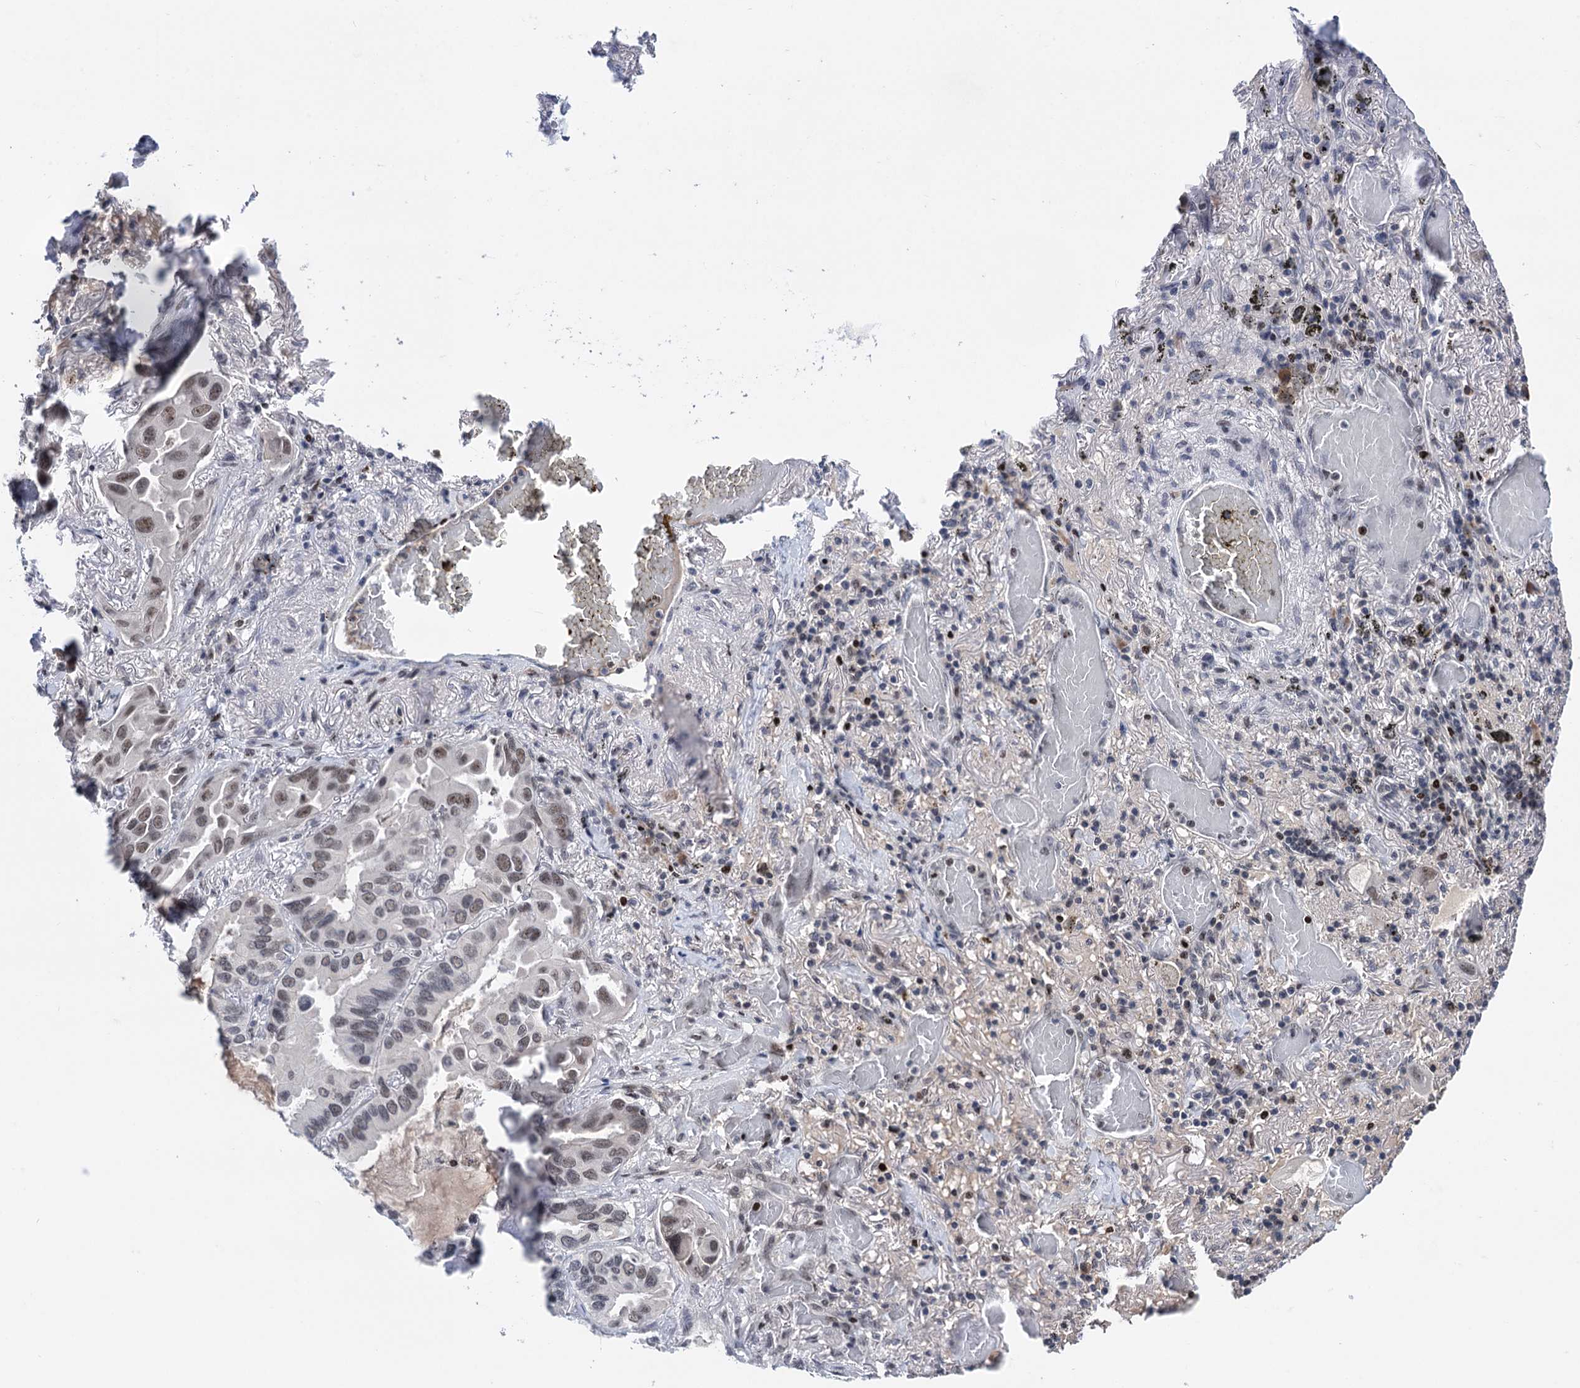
{"staining": {"intensity": "weak", "quantity": "<25%", "location": "nuclear"}, "tissue": "lung cancer", "cell_type": "Tumor cells", "image_type": "cancer", "snomed": [{"axis": "morphology", "description": "Adenocarcinoma, NOS"}, {"axis": "topography", "description": "Lung"}], "caption": "Tumor cells are negative for brown protein staining in lung adenocarcinoma.", "gene": "ZCCHC10", "patient": {"sex": "male", "age": 64}}